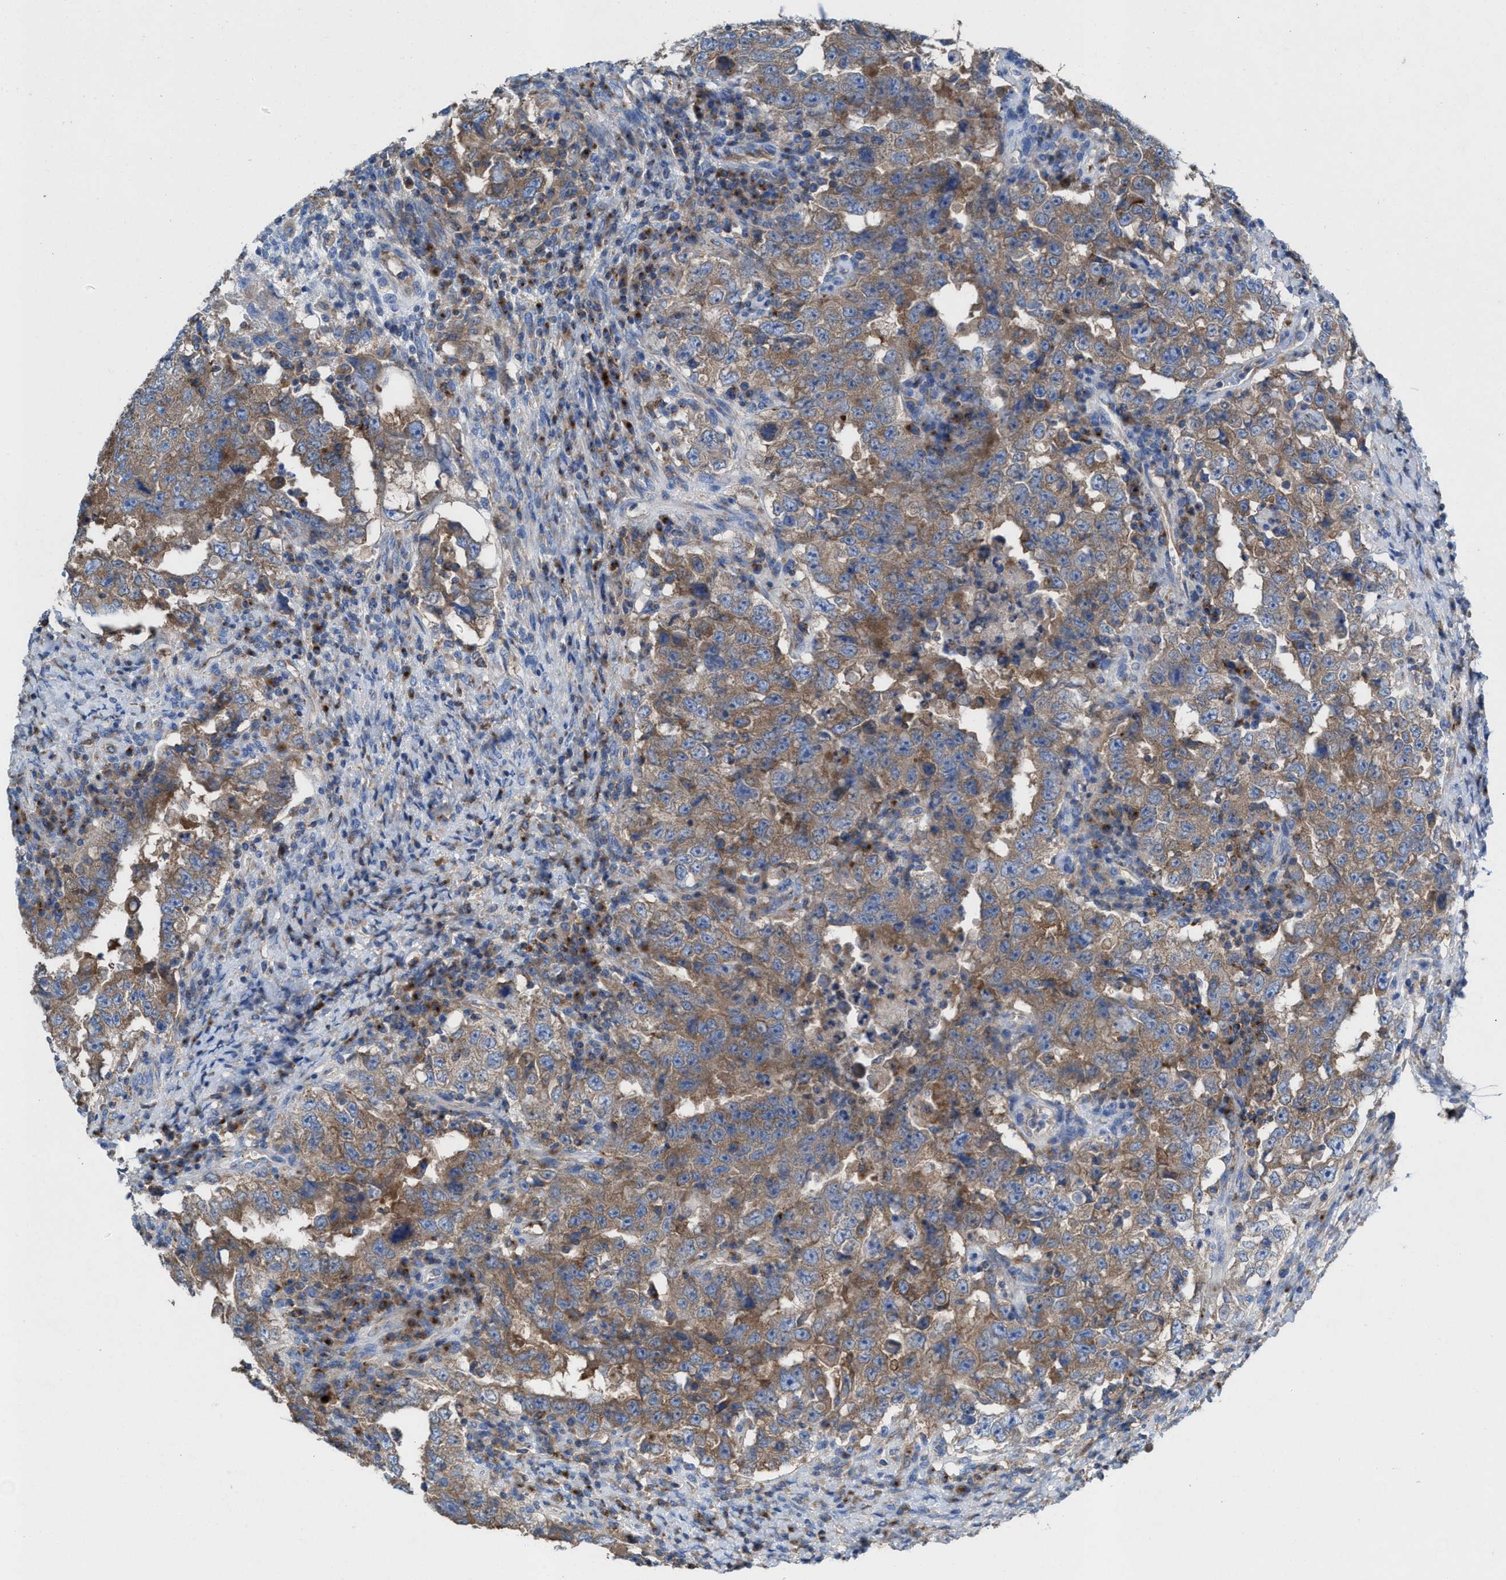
{"staining": {"intensity": "moderate", "quantity": ">75%", "location": "cytoplasmic/membranous"}, "tissue": "testis cancer", "cell_type": "Tumor cells", "image_type": "cancer", "snomed": [{"axis": "morphology", "description": "Carcinoma, Embryonal, NOS"}, {"axis": "topography", "description": "Testis"}], "caption": "High-magnification brightfield microscopy of testis cancer stained with DAB (3,3'-diaminobenzidine) (brown) and counterstained with hematoxylin (blue). tumor cells exhibit moderate cytoplasmic/membranous expression is identified in about>75% of cells. The staining was performed using DAB to visualize the protein expression in brown, while the nuclei were stained in blue with hematoxylin (Magnification: 20x).", "gene": "NYAP1", "patient": {"sex": "male", "age": 26}}